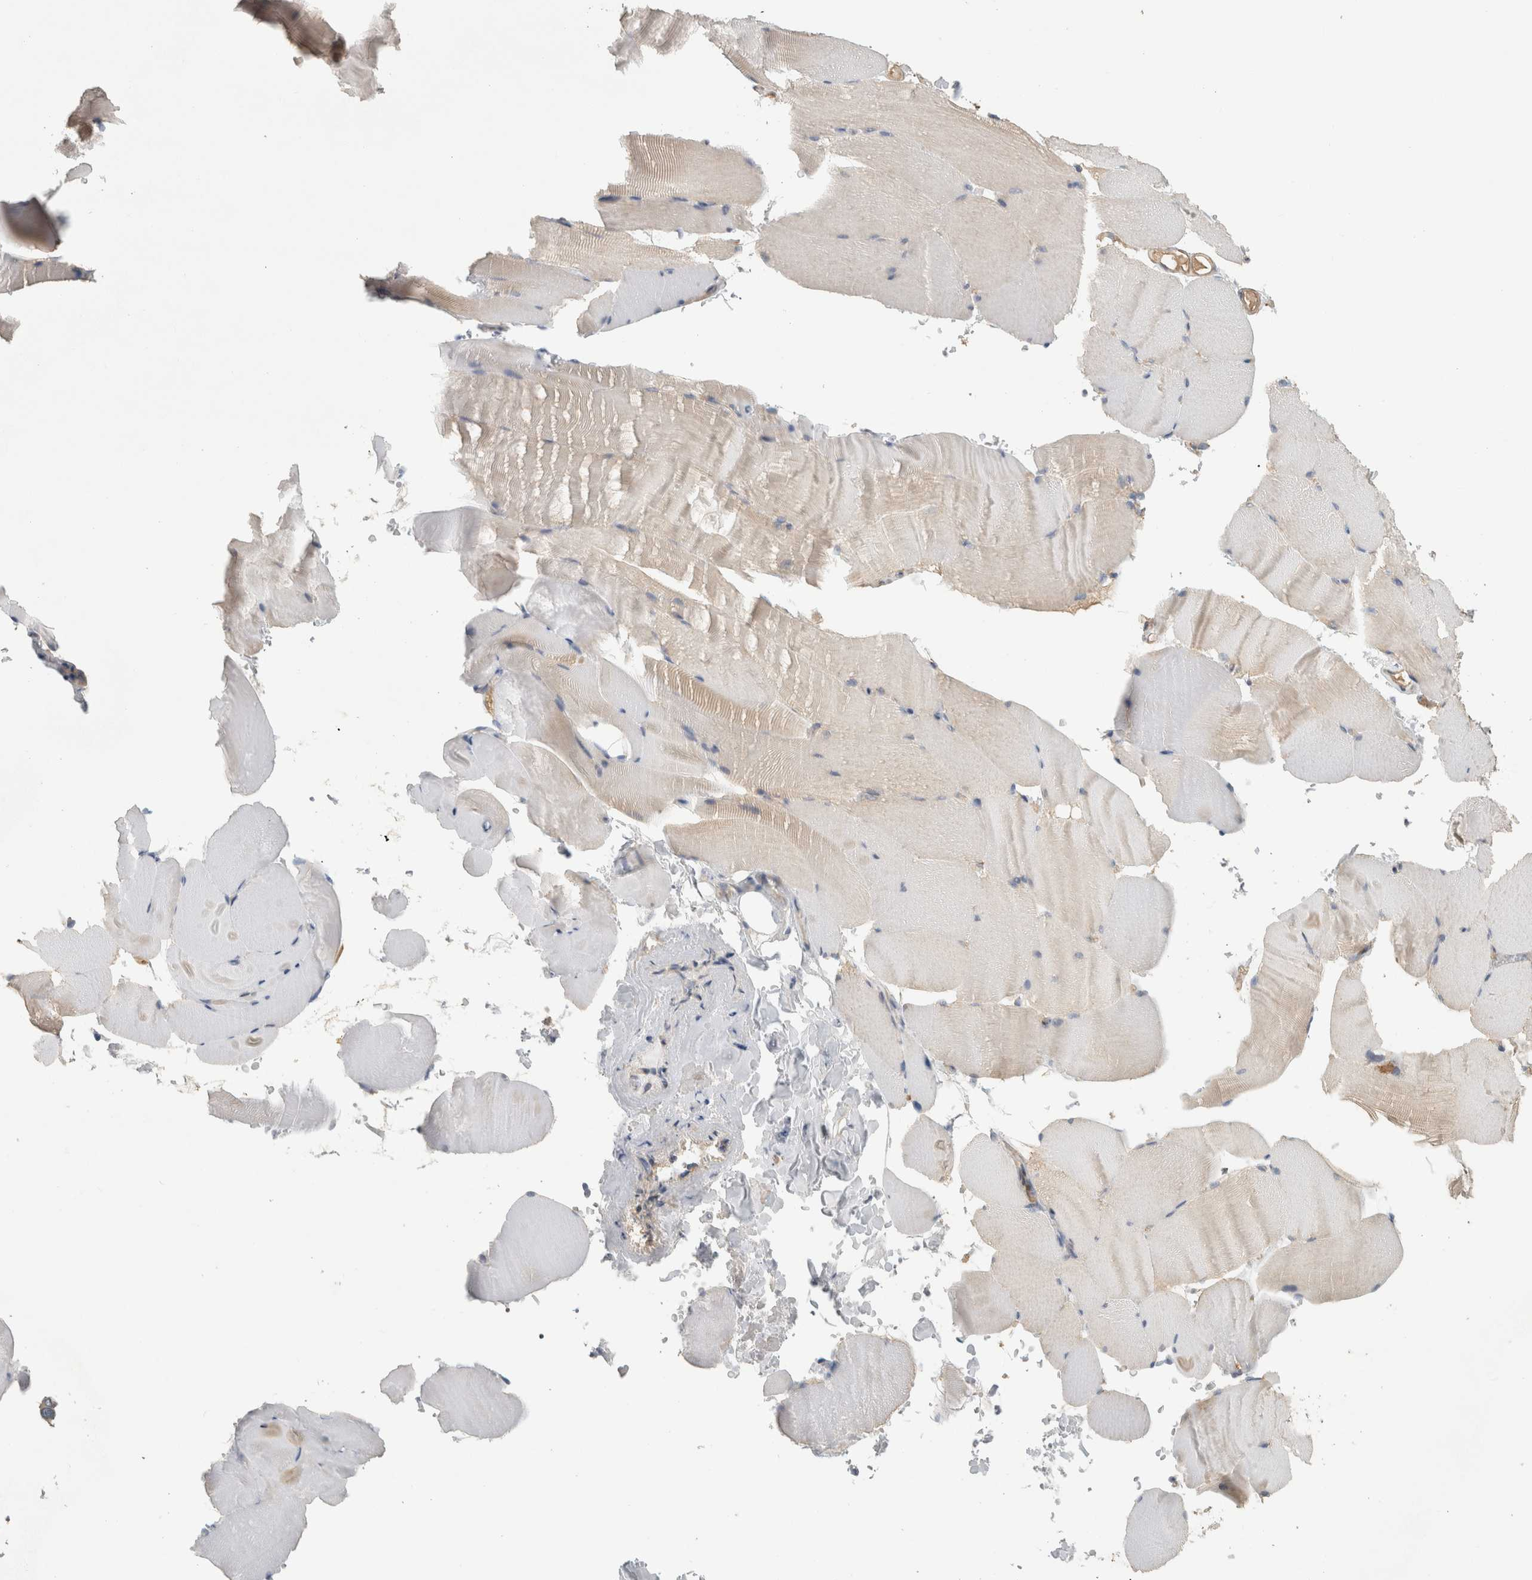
{"staining": {"intensity": "negative", "quantity": "none", "location": "none"}, "tissue": "skeletal muscle", "cell_type": "Myocytes", "image_type": "normal", "snomed": [{"axis": "morphology", "description": "Normal tissue, NOS"}, {"axis": "topography", "description": "Skeletal muscle"}, {"axis": "topography", "description": "Parathyroid gland"}], "caption": "The histopathology image demonstrates no significant expression in myocytes of skeletal muscle.", "gene": "EIF4G3", "patient": {"sex": "female", "age": 37}}